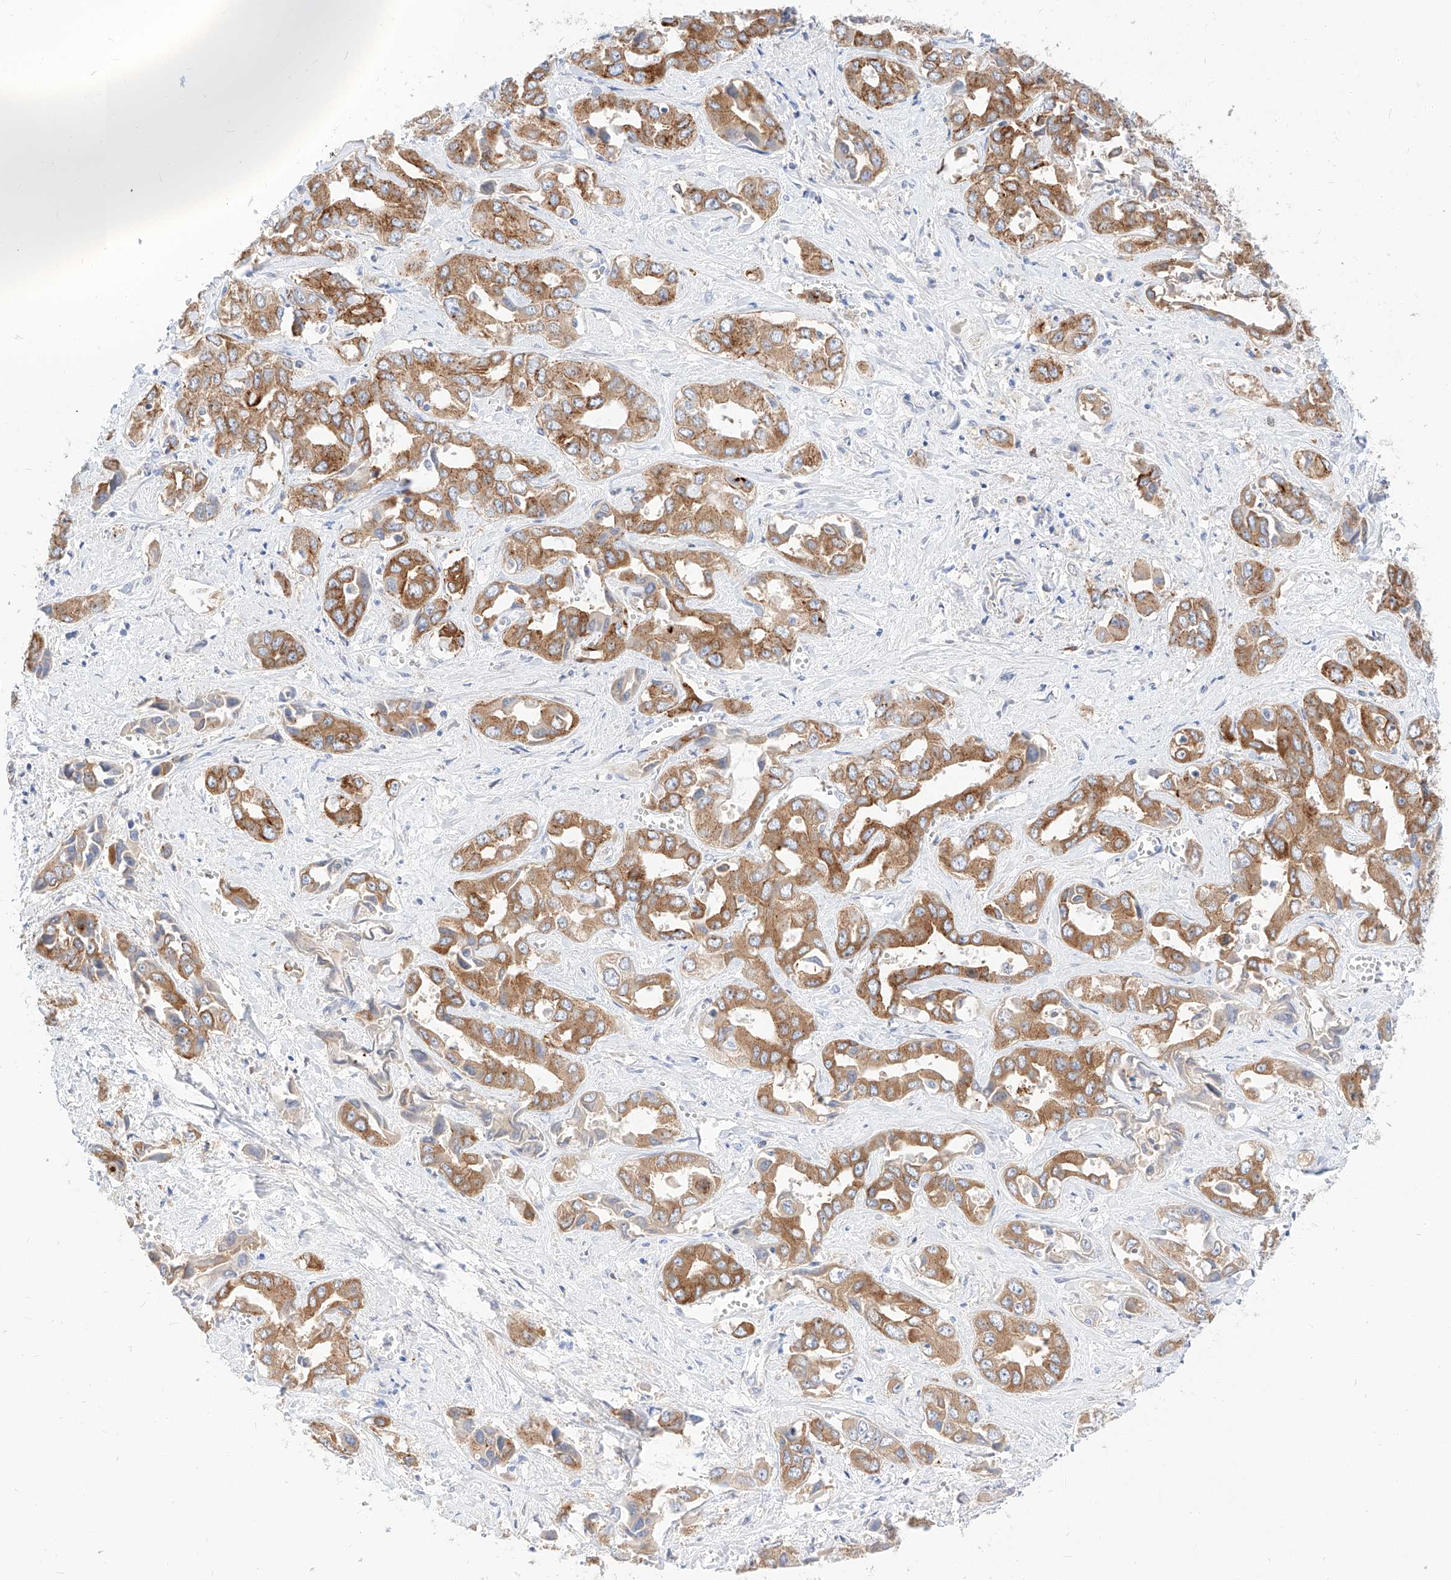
{"staining": {"intensity": "moderate", "quantity": ">75%", "location": "cytoplasmic/membranous"}, "tissue": "liver cancer", "cell_type": "Tumor cells", "image_type": "cancer", "snomed": [{"axis": "morphology", "description": "Cholangiocarcinoma"}, {"axis": "topography", "description": "Liver"}], "caption": "Human liver cholangiocarcinoma stained with a protein marker shows moderate staining in tumor cells.", "gene": "MAP7", "patient": {"sex": "female", "age": 52}}